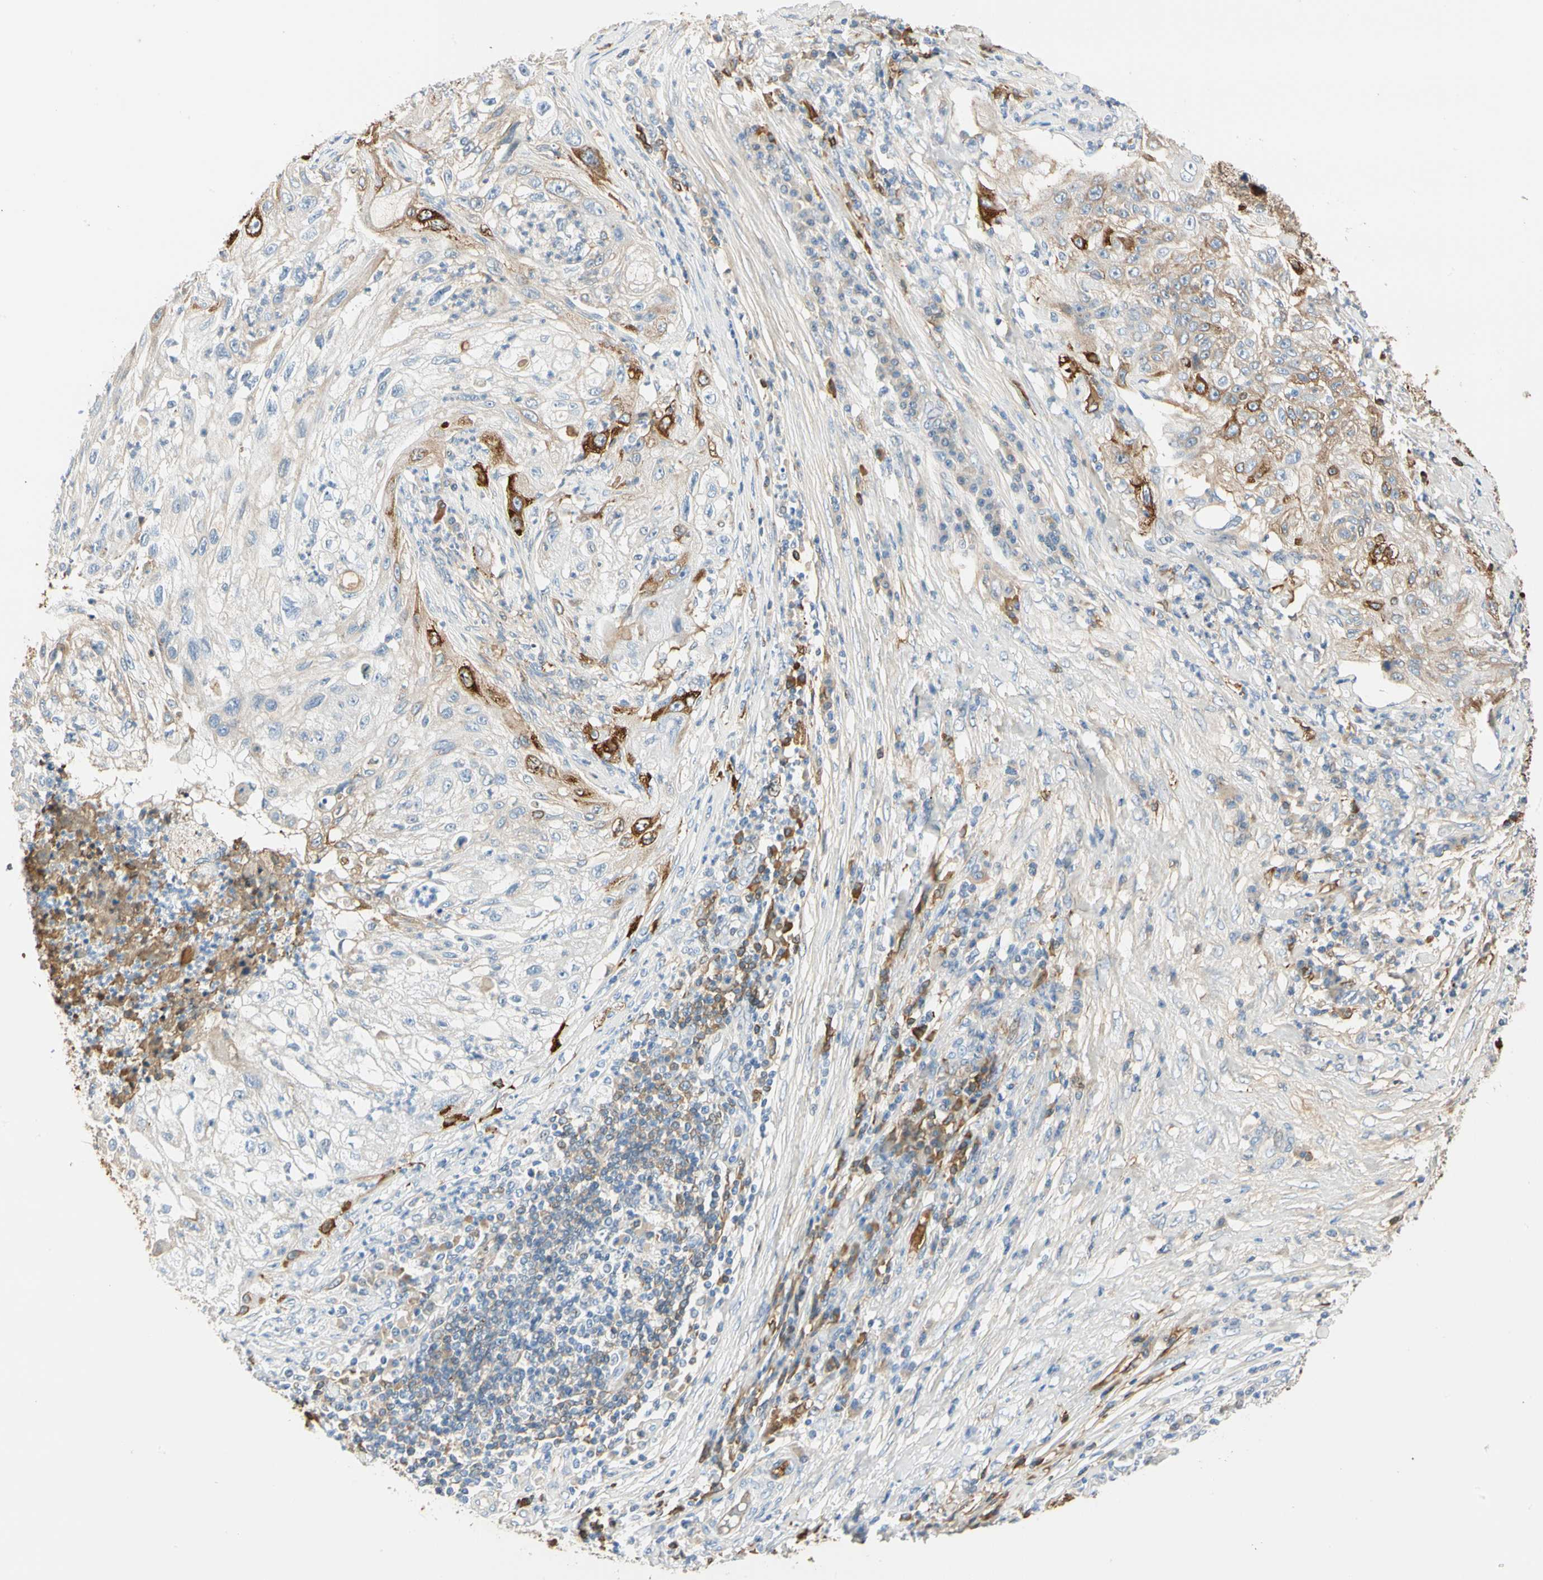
{"staining": {"intensity": "moderate", "quantity": "25%-75%", "location": "cytoplasmic/membranous"}, "tissue": "lung cancer", "cell_type": "Tumor cells", "image_type": "cancer", "snomed": [{"axis": "morphology", "description": "Inflammation, NOS"}, {"axis": "morphology", "description": "Squamous cell carcinoma, NOS"}, {"axis": "topography", "description": "Lymph node"}, {"axis": "topography", "description": "Soft tissue"}, {"axis": "topography", "description": "Lung"}], "caption": "A brown stain highlights moderate cytoplasmic/membranous staining of a protein in human squamous cell carcinoma (lung) tumor cells.", "gene": "LAMB3", "patient": {"sex": "male", "age": 66}}